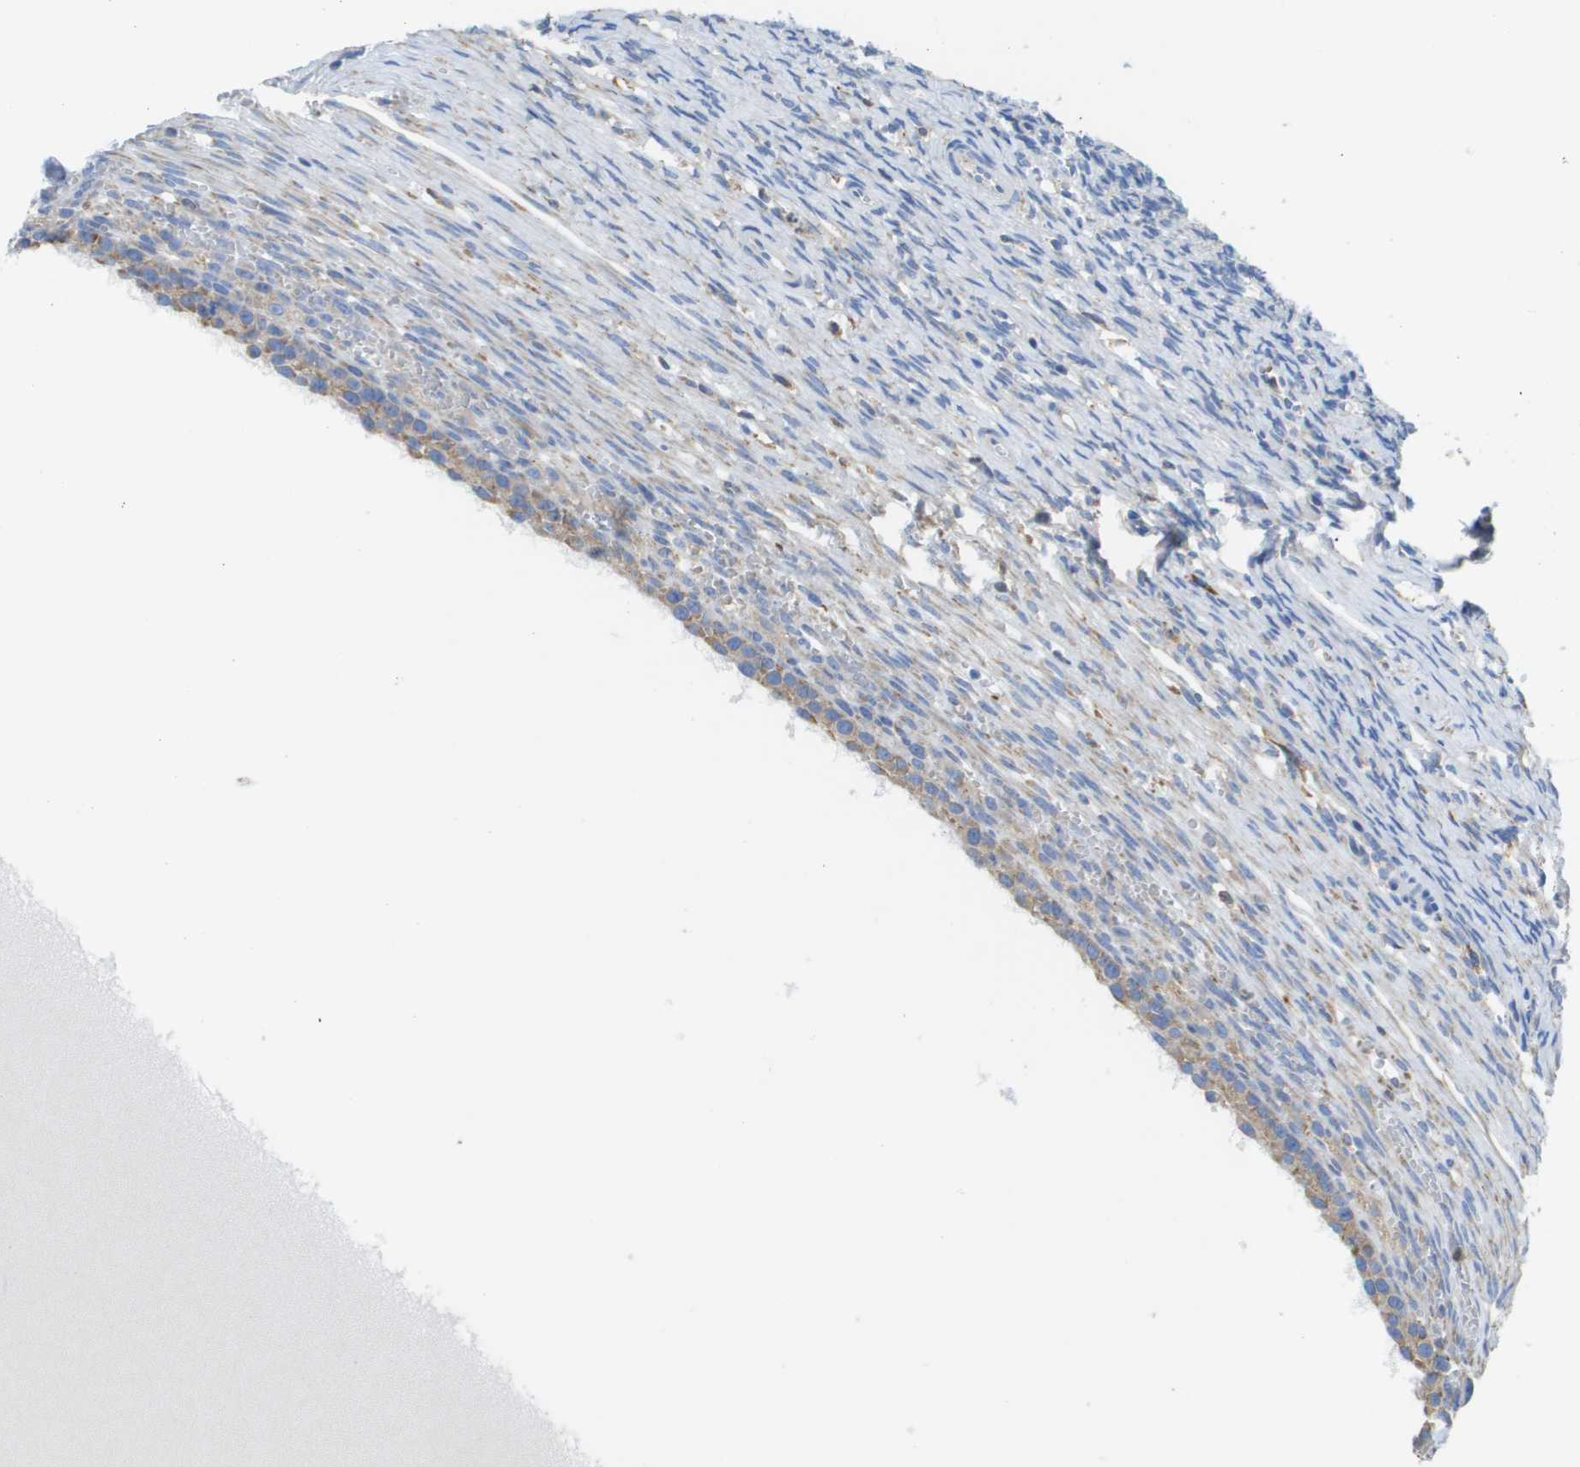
{"staining": {"intensity": "negative", "quantity": "none", "location": "none"}, "tissue": "ovary", "cell_type": "Ovarian stroma cells", "image_type": "normal", "snomed": [{"axis": "morphology", "description": "Normal tissue, NOS"}, {"axis": "topography", "description": "Ovary"}], "caption": "DAB immunohistochemical staining of unremarkable ovary exhibits no significant expression in ovarian stroma cells.", "gene": "SDR42E1", "patient": {"sex": "female", "age": 33}}